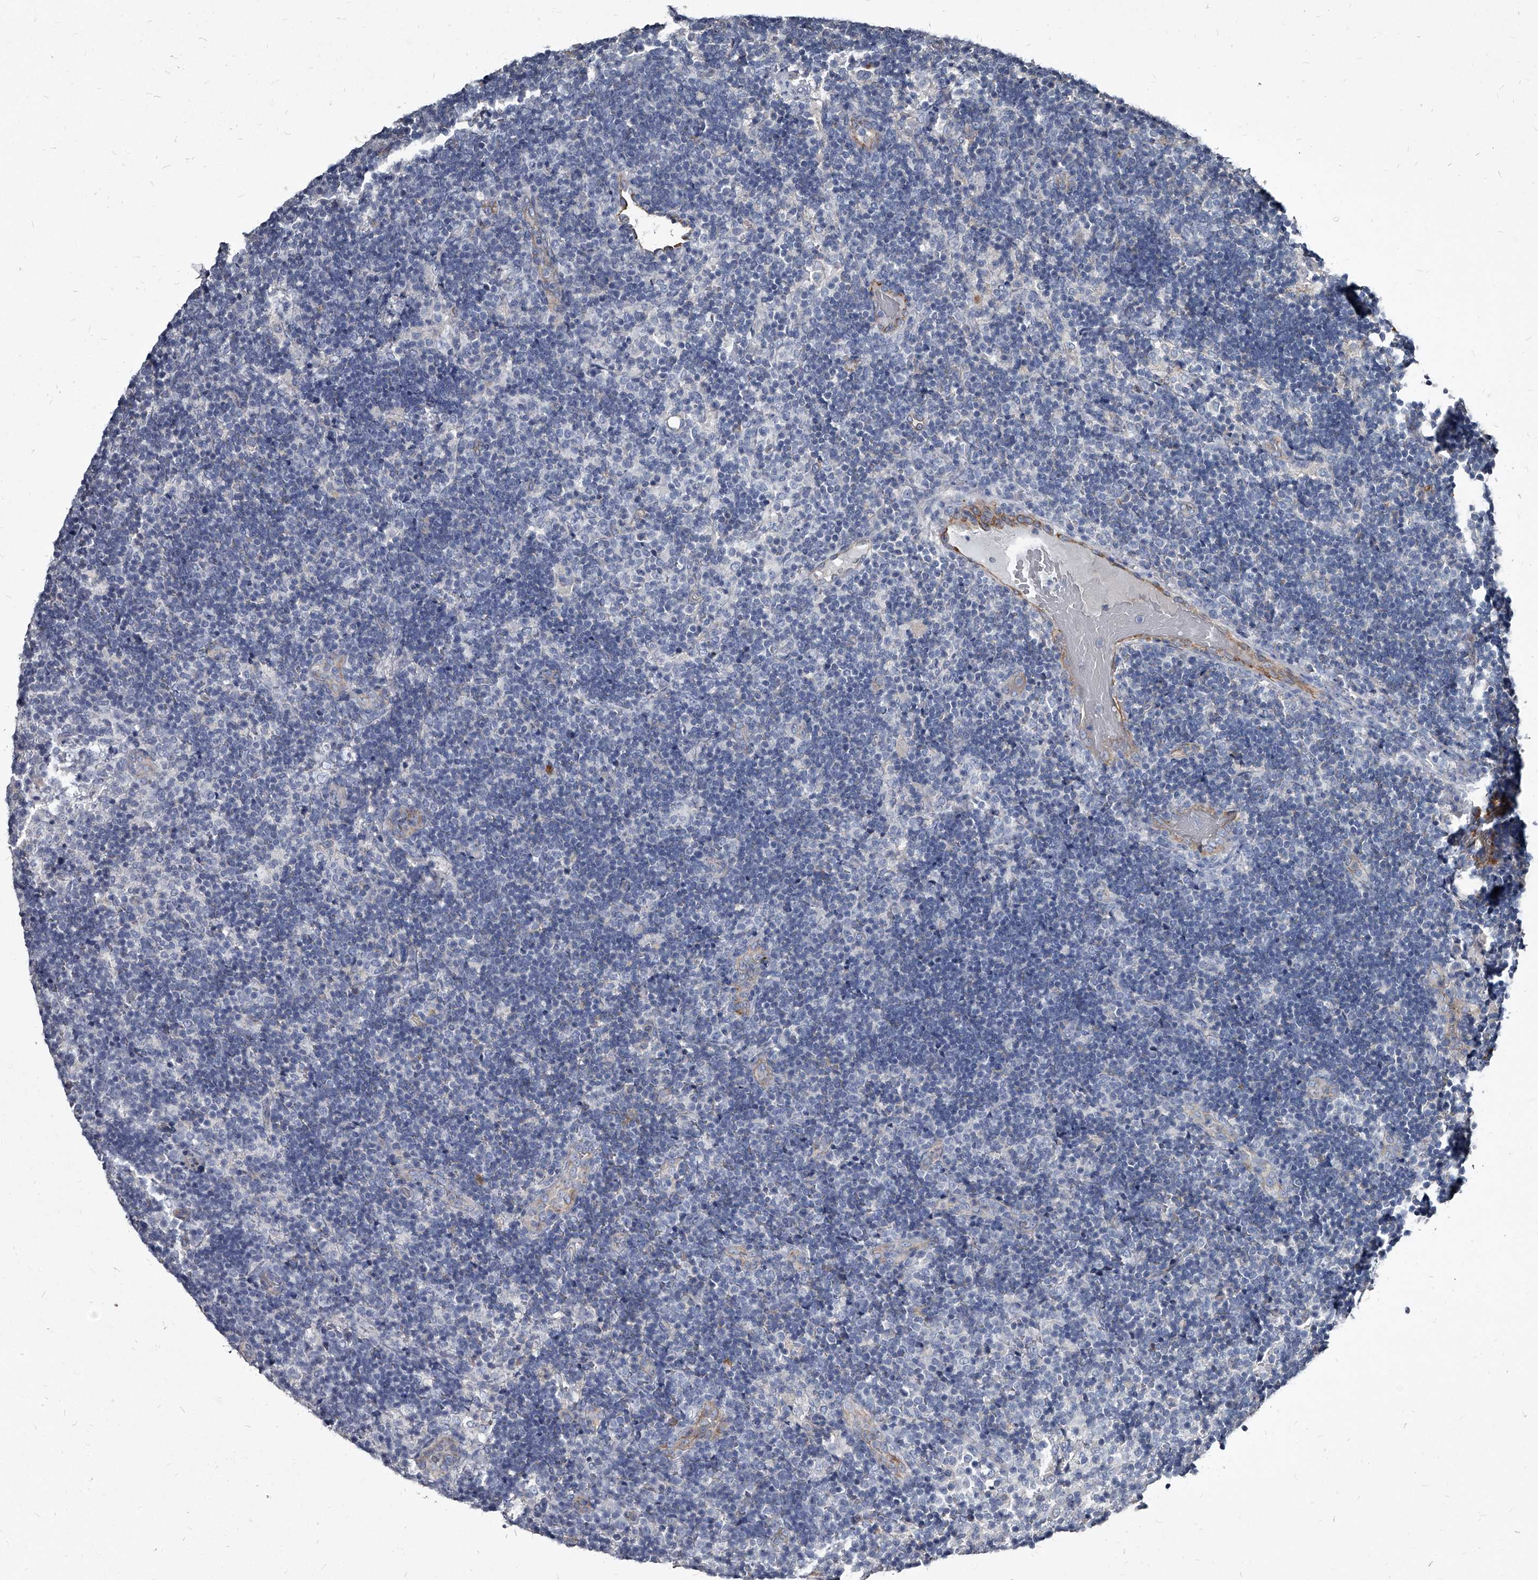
{"staining": {"intensity": "negative", "quantity": "none", "location": "none"}, "tissue": "lymph node", "cell_type": "Germinal center cells", "image_type": "normal", "snomed": [{"axis": "morphology", "description": "Normal tissue, NOS"}, {"axis": "topography", "description": "Lymph node"}], "caption": "This is a photomicrograph of immunohistochemistry (IHC) staining of normal lymph node, which shows no expression in germinal center cells.", "gene": "PGLYRP3", "patient": {"sex": "female", "age": 22}}